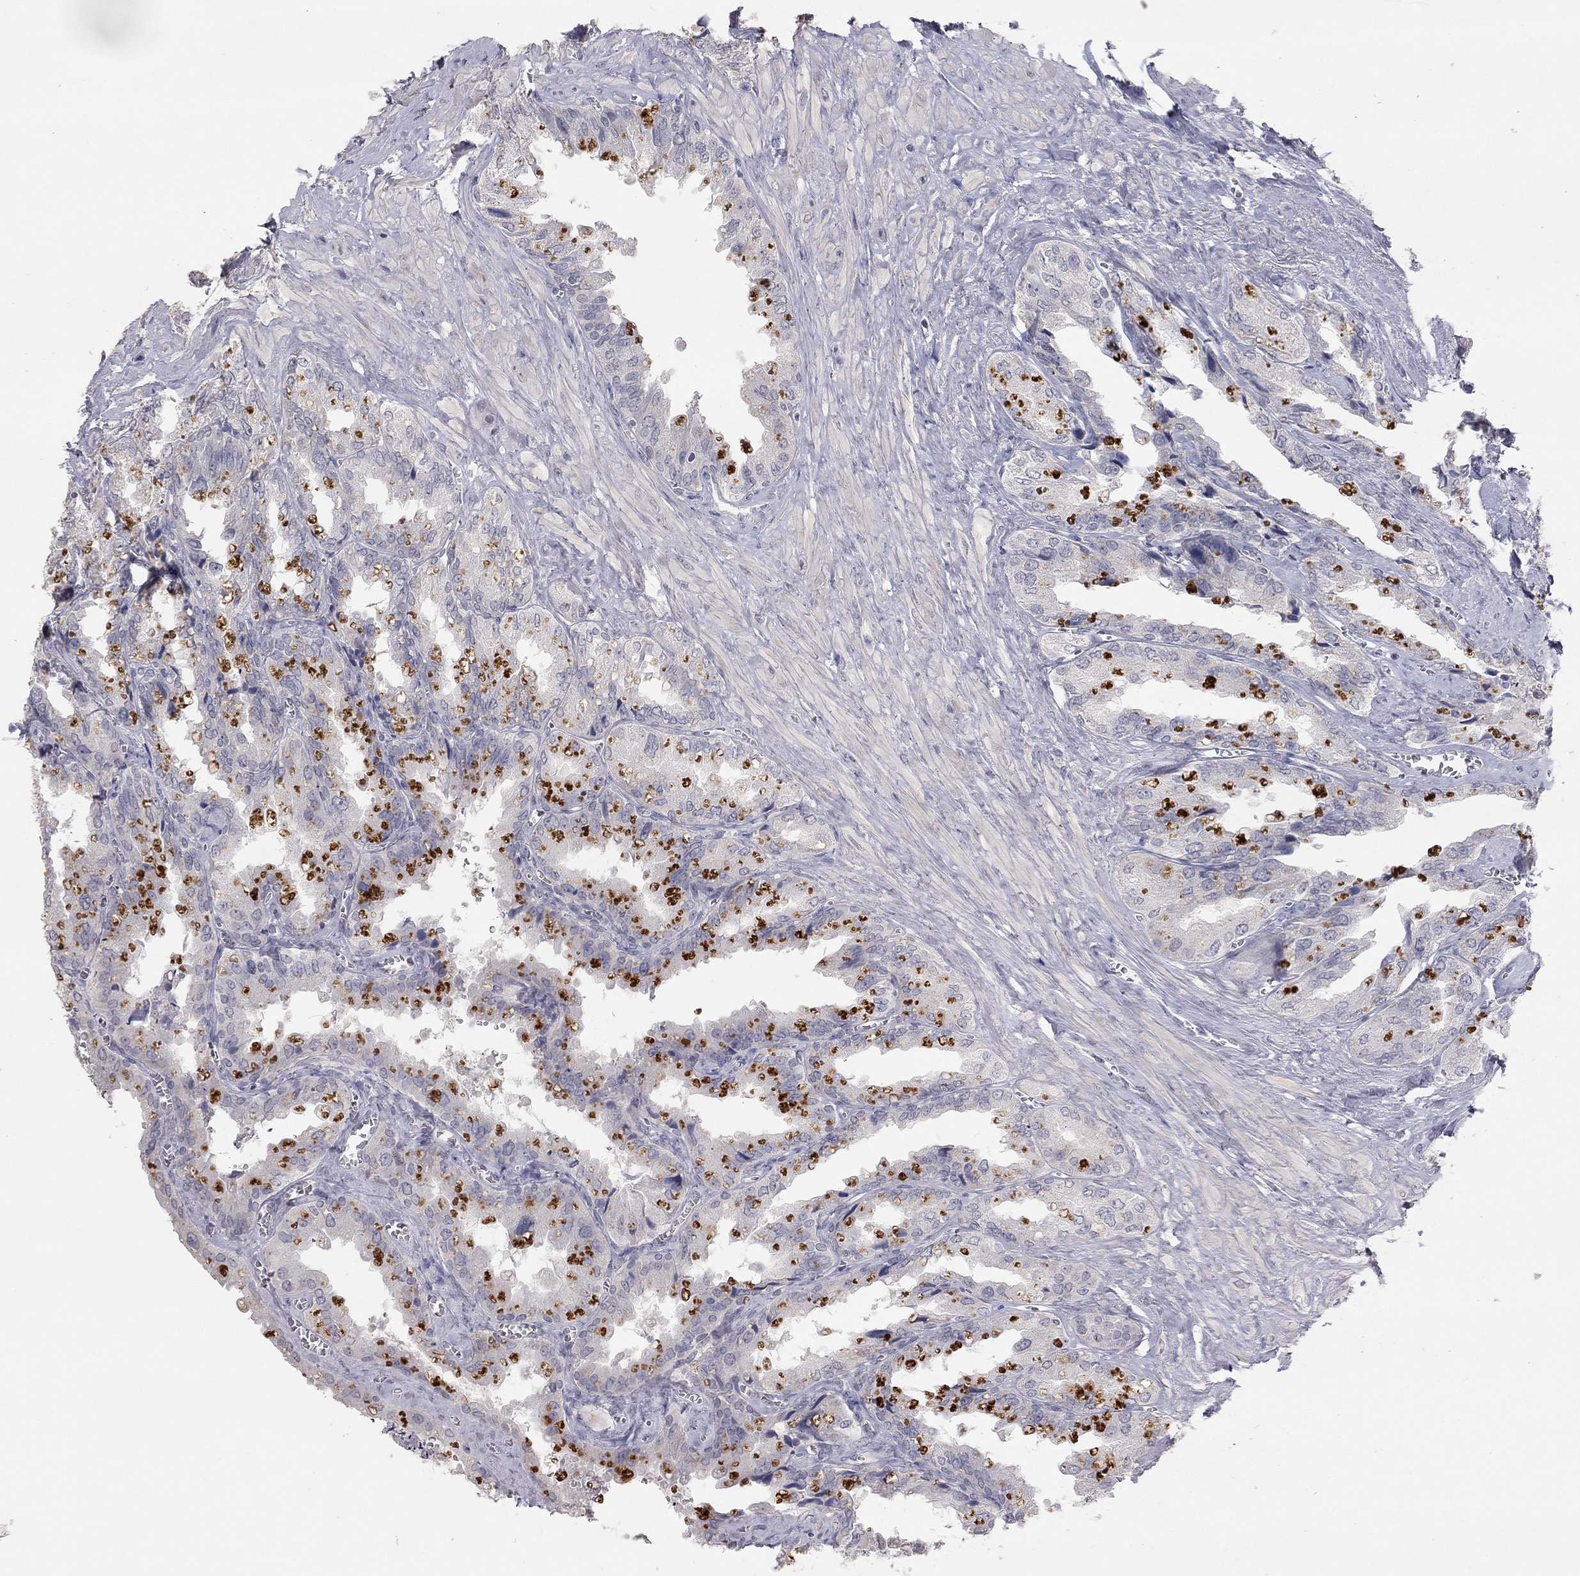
{"staining": {"intensity": "negative", "quantity": "none", "location": "none"}, "tissue": "seminal vesicle", "cell_type": "Glandular cells", "image_type": "normal", "snomed": [{"axis": "morphology", "description": "Normal tissue, NOS"}, {"axis": "topography", "description": "Seminal veicle"}], "caption": "Human seminal vesicle stained for a protein using immunohistochemistry demonstrates no expression in glandular cells.", "gene": "SYT12", "patient": {"sex": "male", "age": 67}}